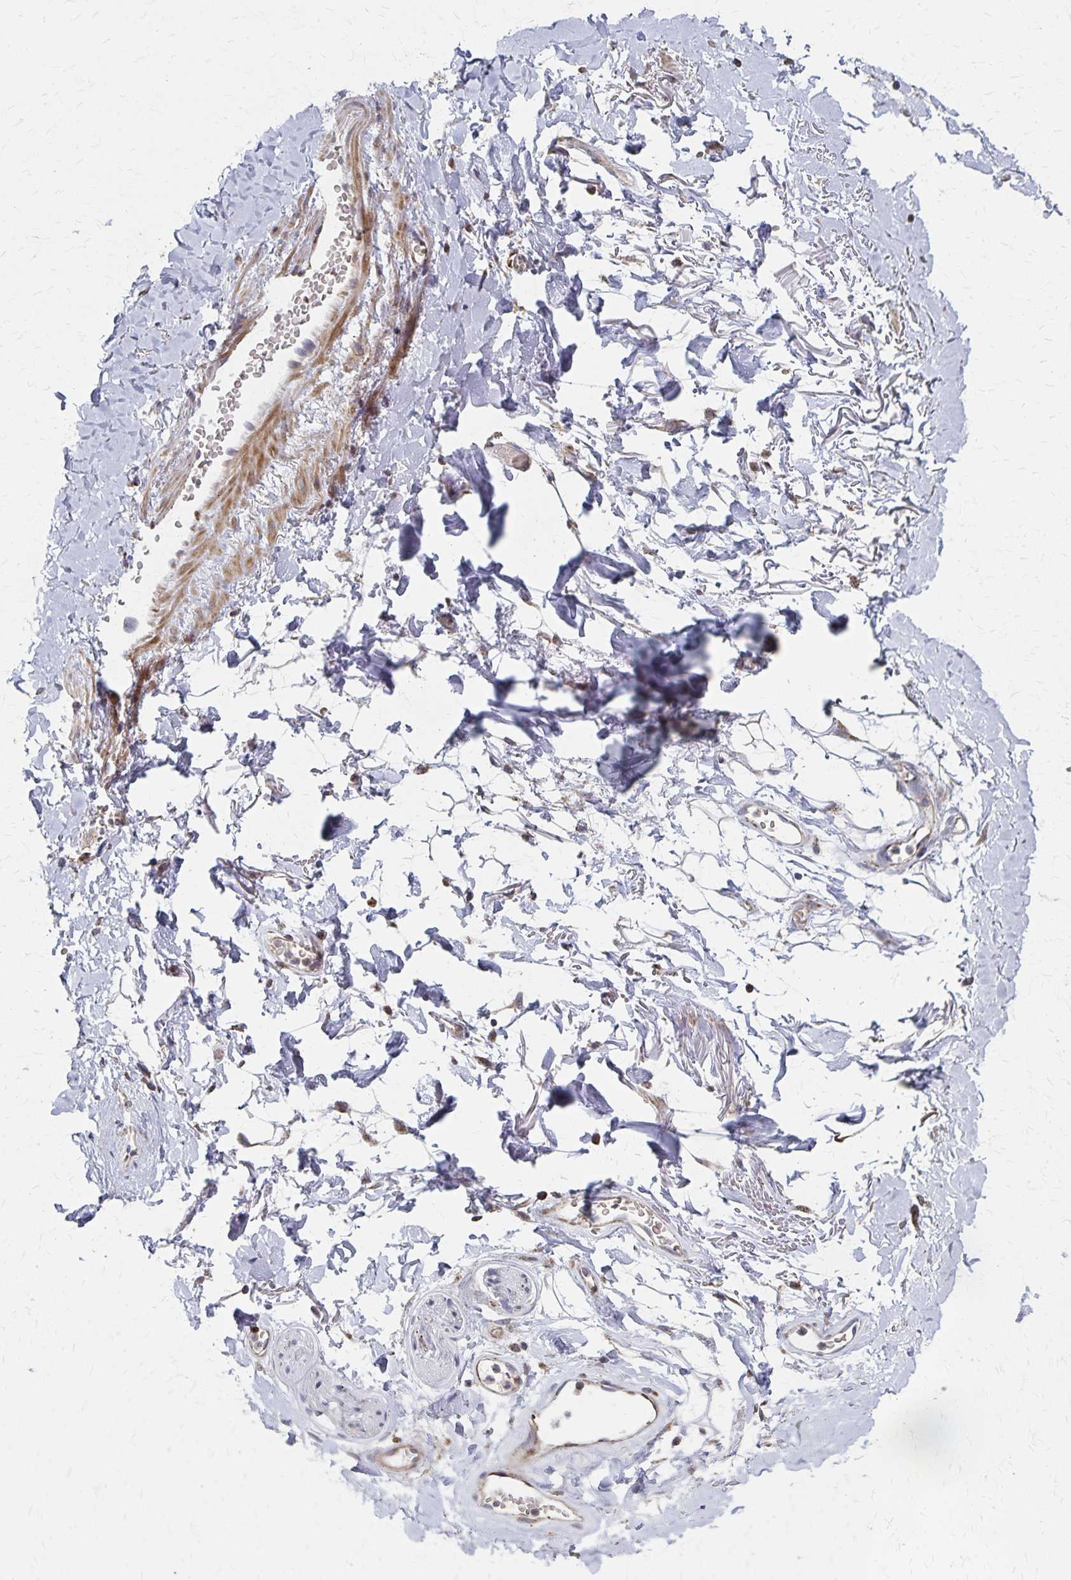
{"staining": {"intensity": "negative", "quantity": "none", "location": "none"}, "tissue": "adipose tissue", "cell_type": "Adipocytes", "image_type": "normal", "snomed": [{"axis": "morphology", "description": "Normal tissue, NOS"}, {"axis": "topography", "description": "Anal"}, {"axis": "topography", "description": "Peripheral nerve tissue"}], "caption": "The image demonstrates no significant expression in adipocytes of adipose tissue.", "gene": "DYRK4", "patient": {"sex": "male", "age": 78}}